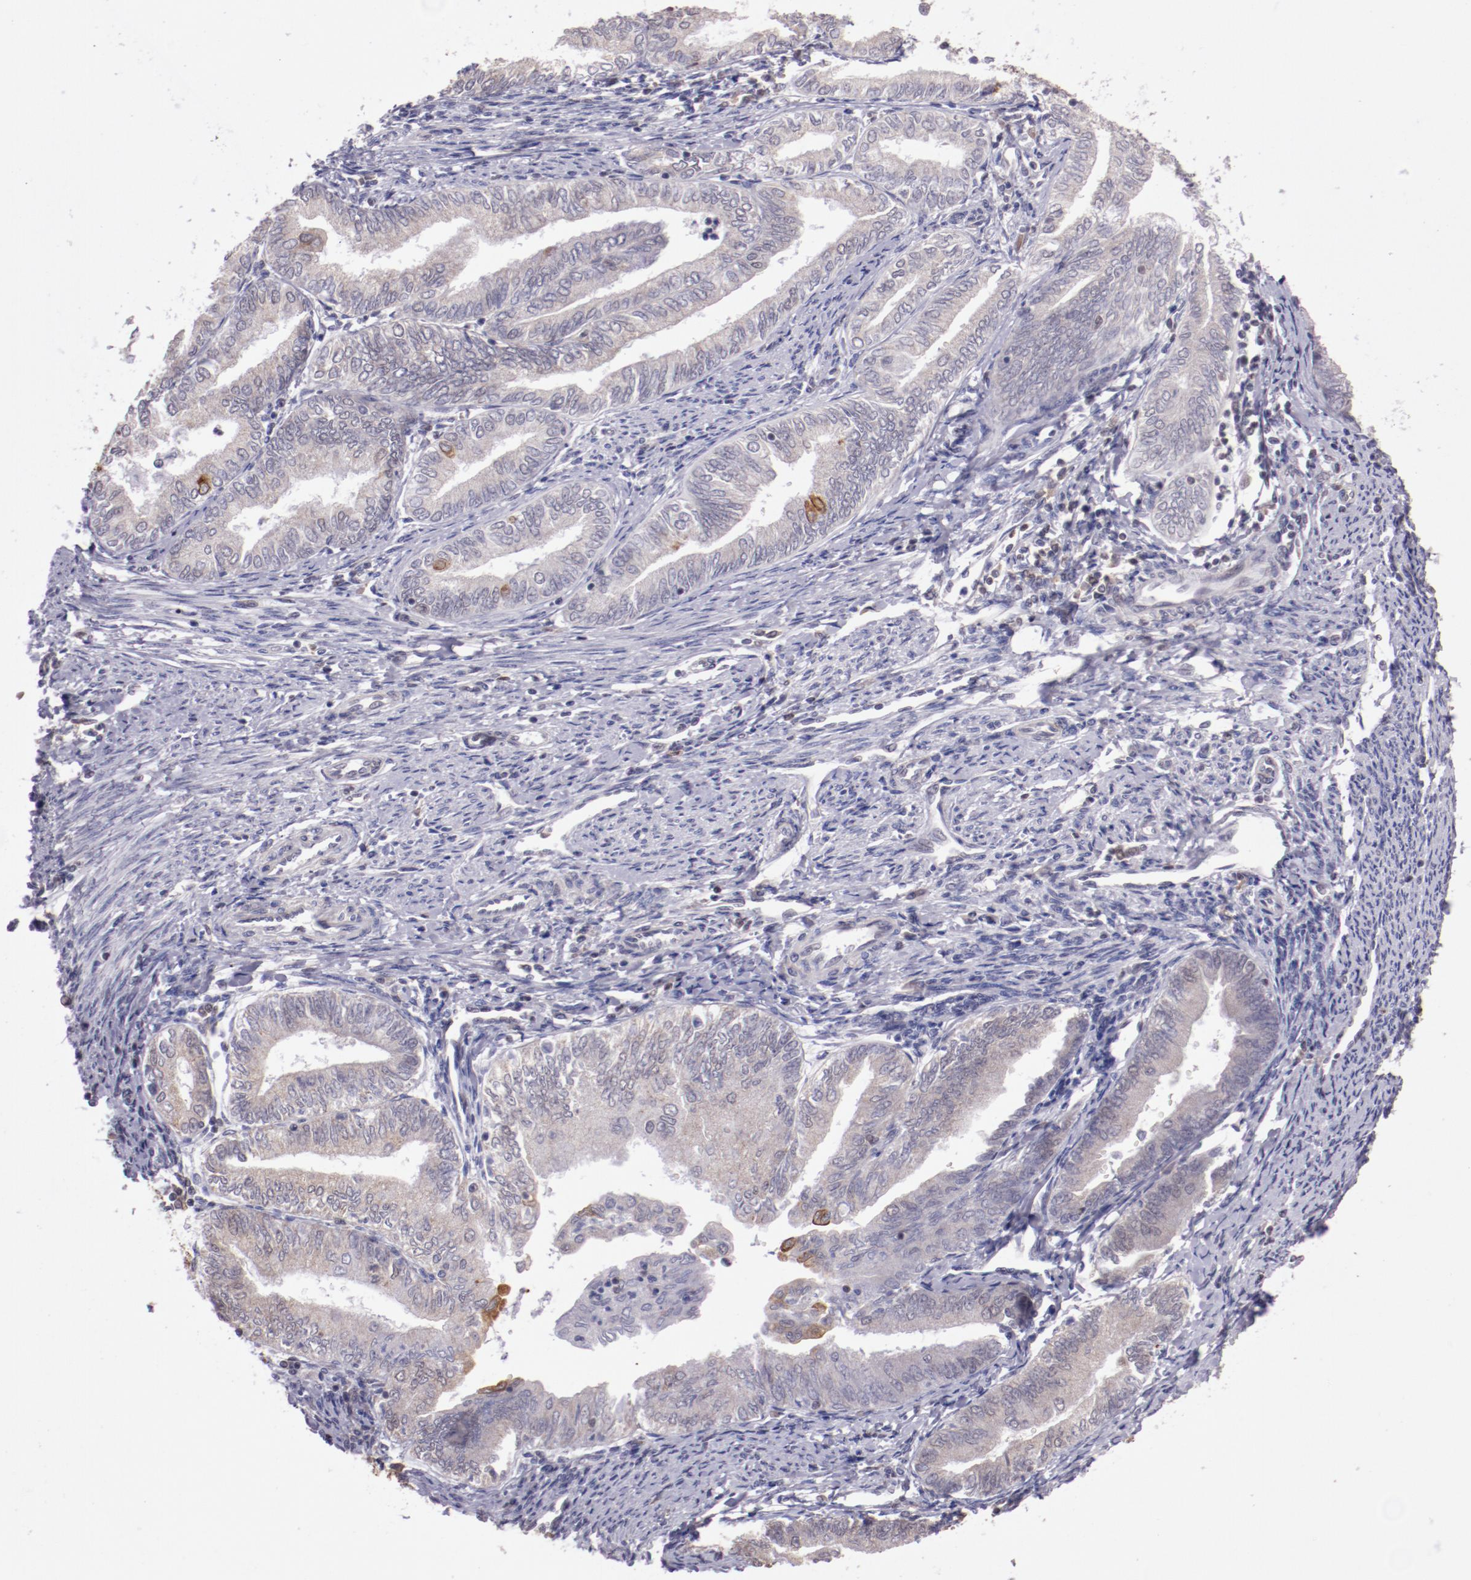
{"staining": {"intensity": "moderate", "quantity": "<25%", "location": "cytoplasmic/membranous"}, "tissue": "endometrial cancer", "cell_type": "Tumor cells", "image_type": "cancer", "snomed": [{"axis": "morphology", "description": "Adenocarcinoma, NOS"}, {"axis": "topography", "description": "Endometrium"}], "caption": "Brown immunohistochemical staining in human endometrial cancer (adenocarcinoma) displays moderate cytoplasmic/membranous expression in approximately <25% of tumor cells.", "gene": "ELF1", "patient": {"sex": "female", "age": 66}}